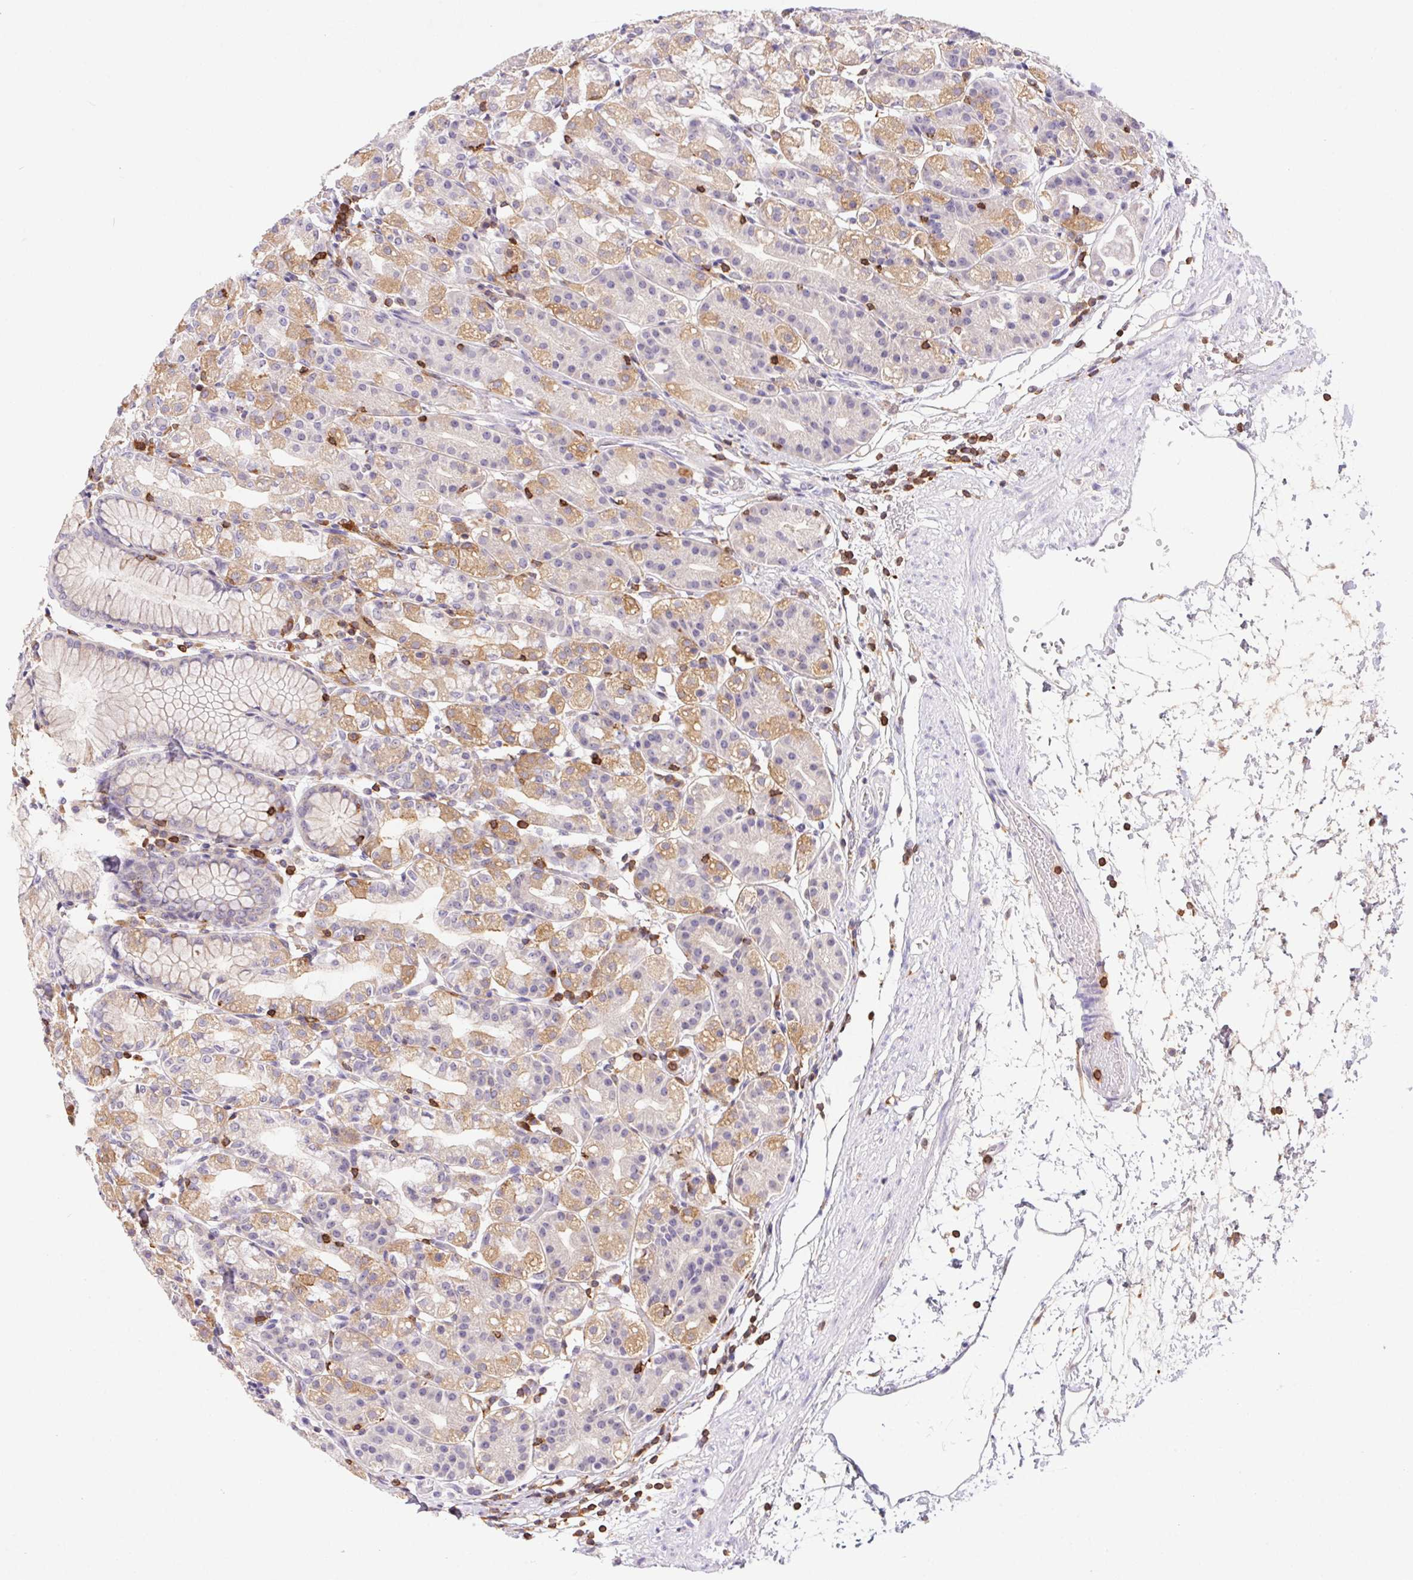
{"staining": {"intensity": "moderate", "quantity": "25%-75%", "location": "cytoplasmic/membranous"}, "tissue": "stomach", "cell_type": "Glandular cells", "image_type": "normal", "snomed": [{"axis": "morphology", "description": "Normal tissue, NOS"}, {"axis": "topography", "description": "Stomach"}], "caption": "Moderate cytoplasmic/membranous staining for a protein is appreciated in approximately 25%-75% of glandular cells of benign stomach using IHC.", "gene": "APBB1IP", "patient": {"sex": "female", "age": 57}}